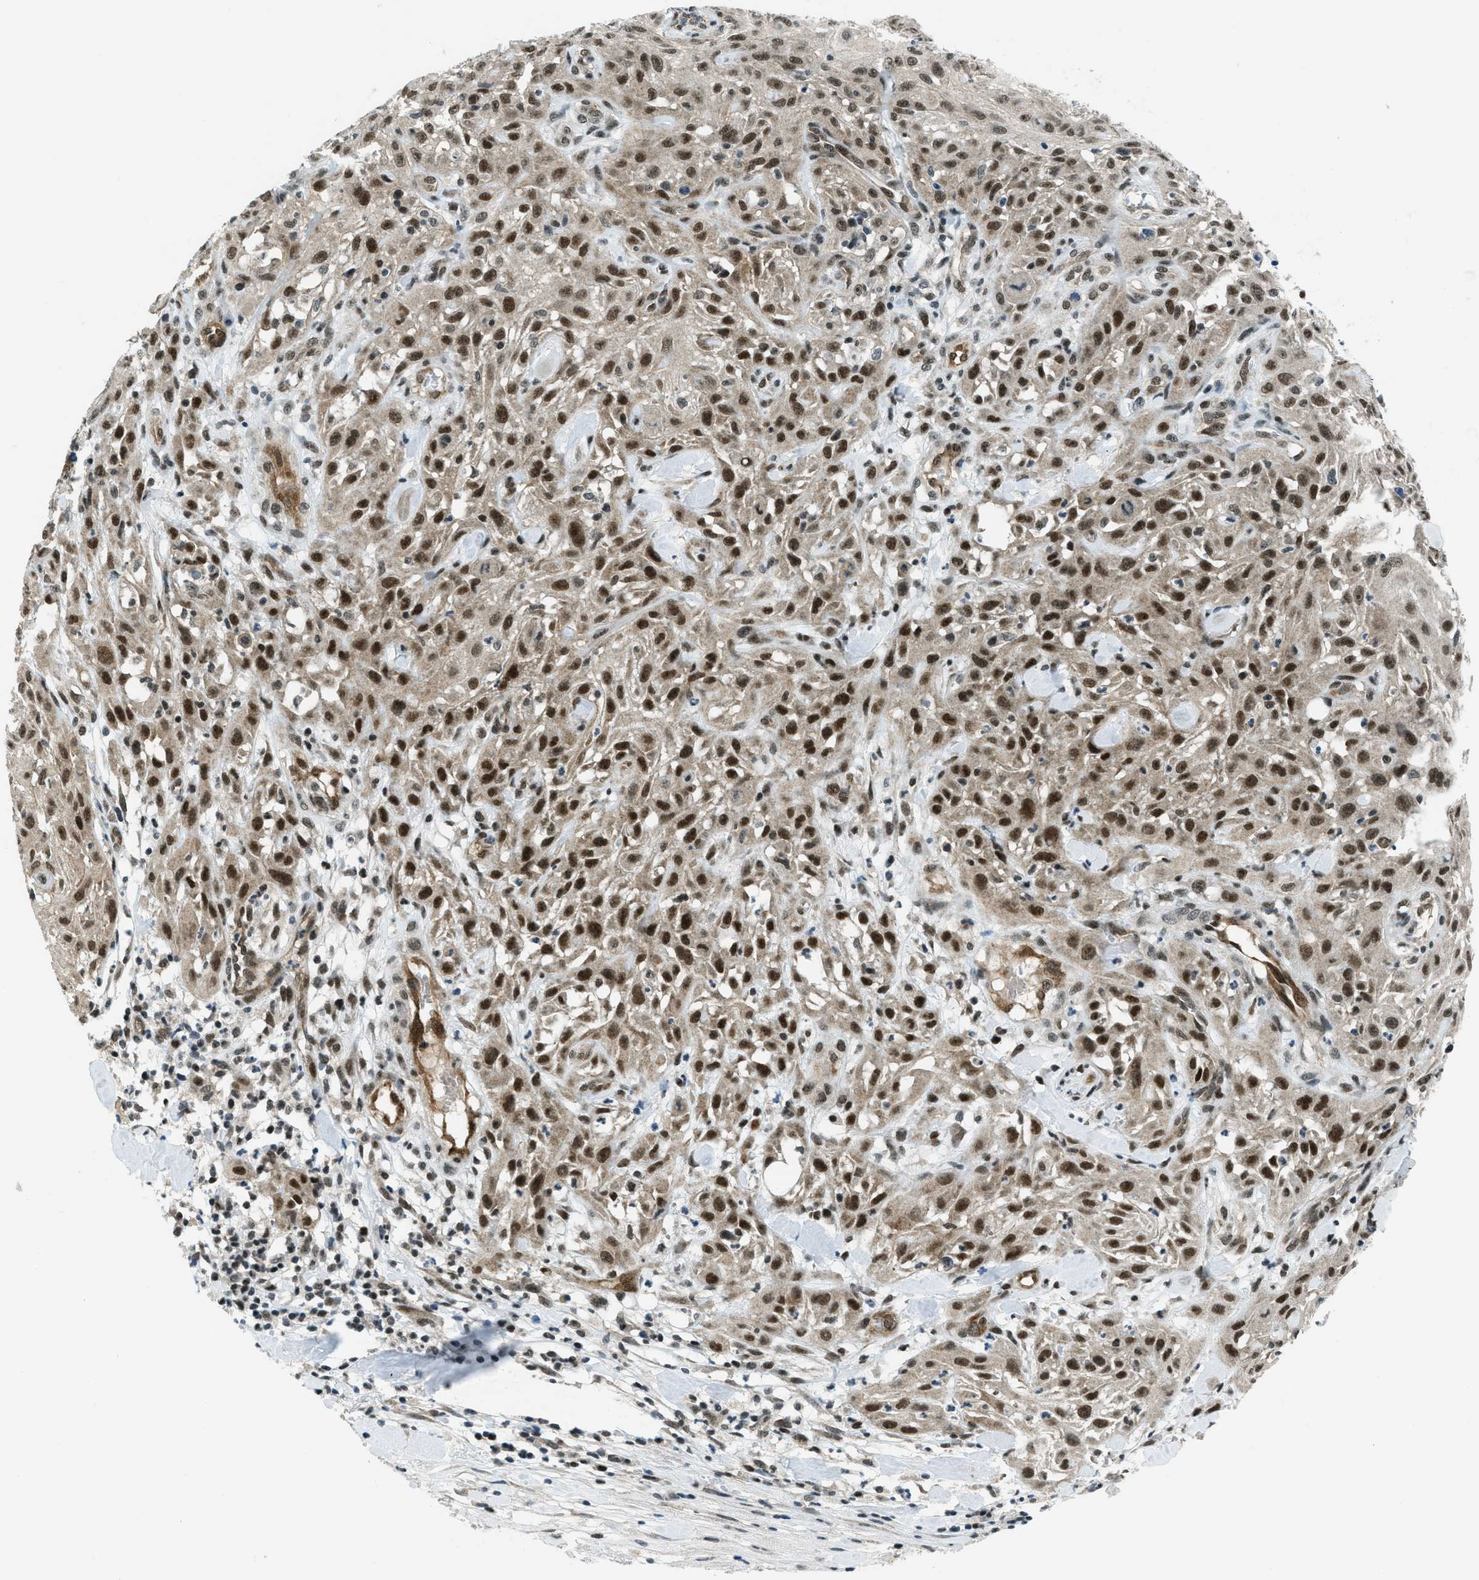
{"staining": {"intensity": "strong", "quantity": ">75%", "location": "nuclear"}, "tissue": "skin cancer", "cell_type": "Tumor cells", "image_type": "cancer", "snomed": [{"axis": "morphology", "description": "Squamous cell carcinoma, NOS"}, {"axis": "topography", "description": "Skin"}], "caption": "The immunohistochemical stain labels strong nuclear expression in tumor cells of skin squamous cell carcinoma tissue.", "gene": "KLF6", "patient": {"sex": "male", "age": 75}}